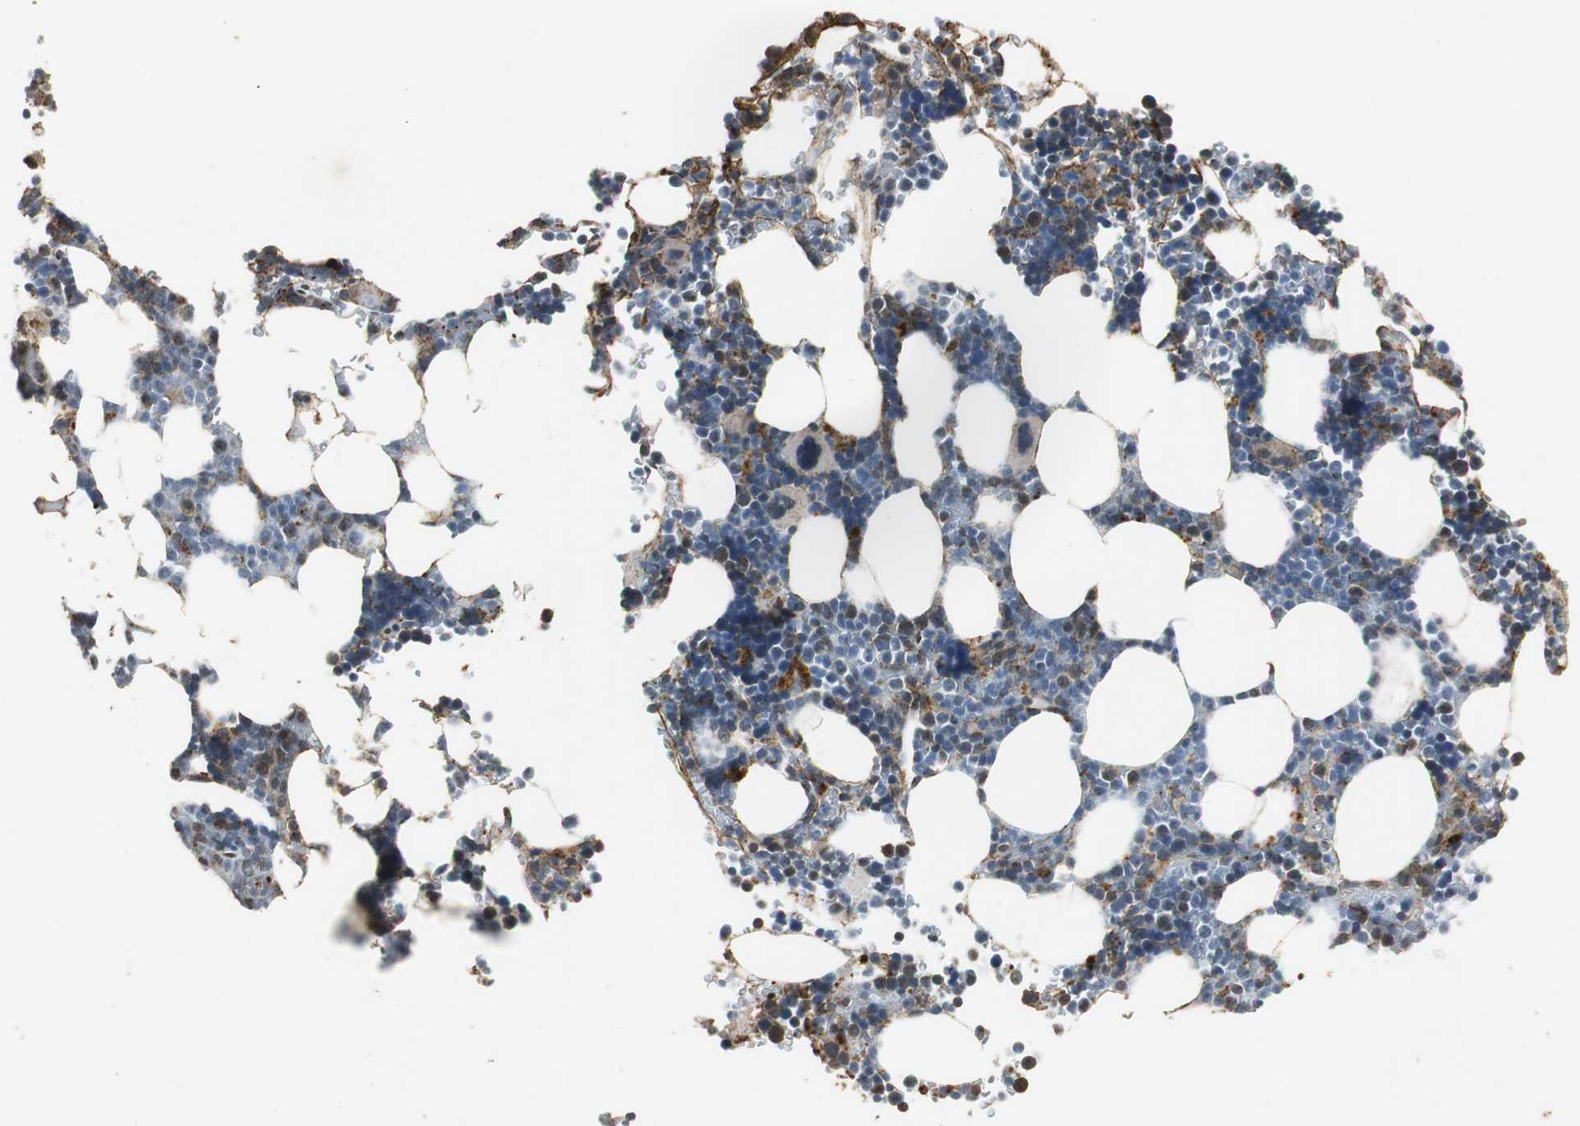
{"staining": {"intensity": "weak", "quantity": "<25%", "location": "cytoplasmic/membranous"}, "tissue": "bone marrow", "cell_type": "Hematopoietic cells", "image_type": "normal", "snomed": [{"axis": "morphology", "description": "Normal tissue, NOS"}, {"axis": "topography", "description": "Bone marrow"}], "caption": "DAB (3,3'-diaminobenzidine) immunohistochemical staining of unremarkable human bone marrow reveals no significant positivity in hematopoietic cells. (DAB (3,3'-diaminobenzidine) immunohistochemistry, high magnification).", "gene": "DNAJB4", "patient": {"sex": "female", "age": 73}}